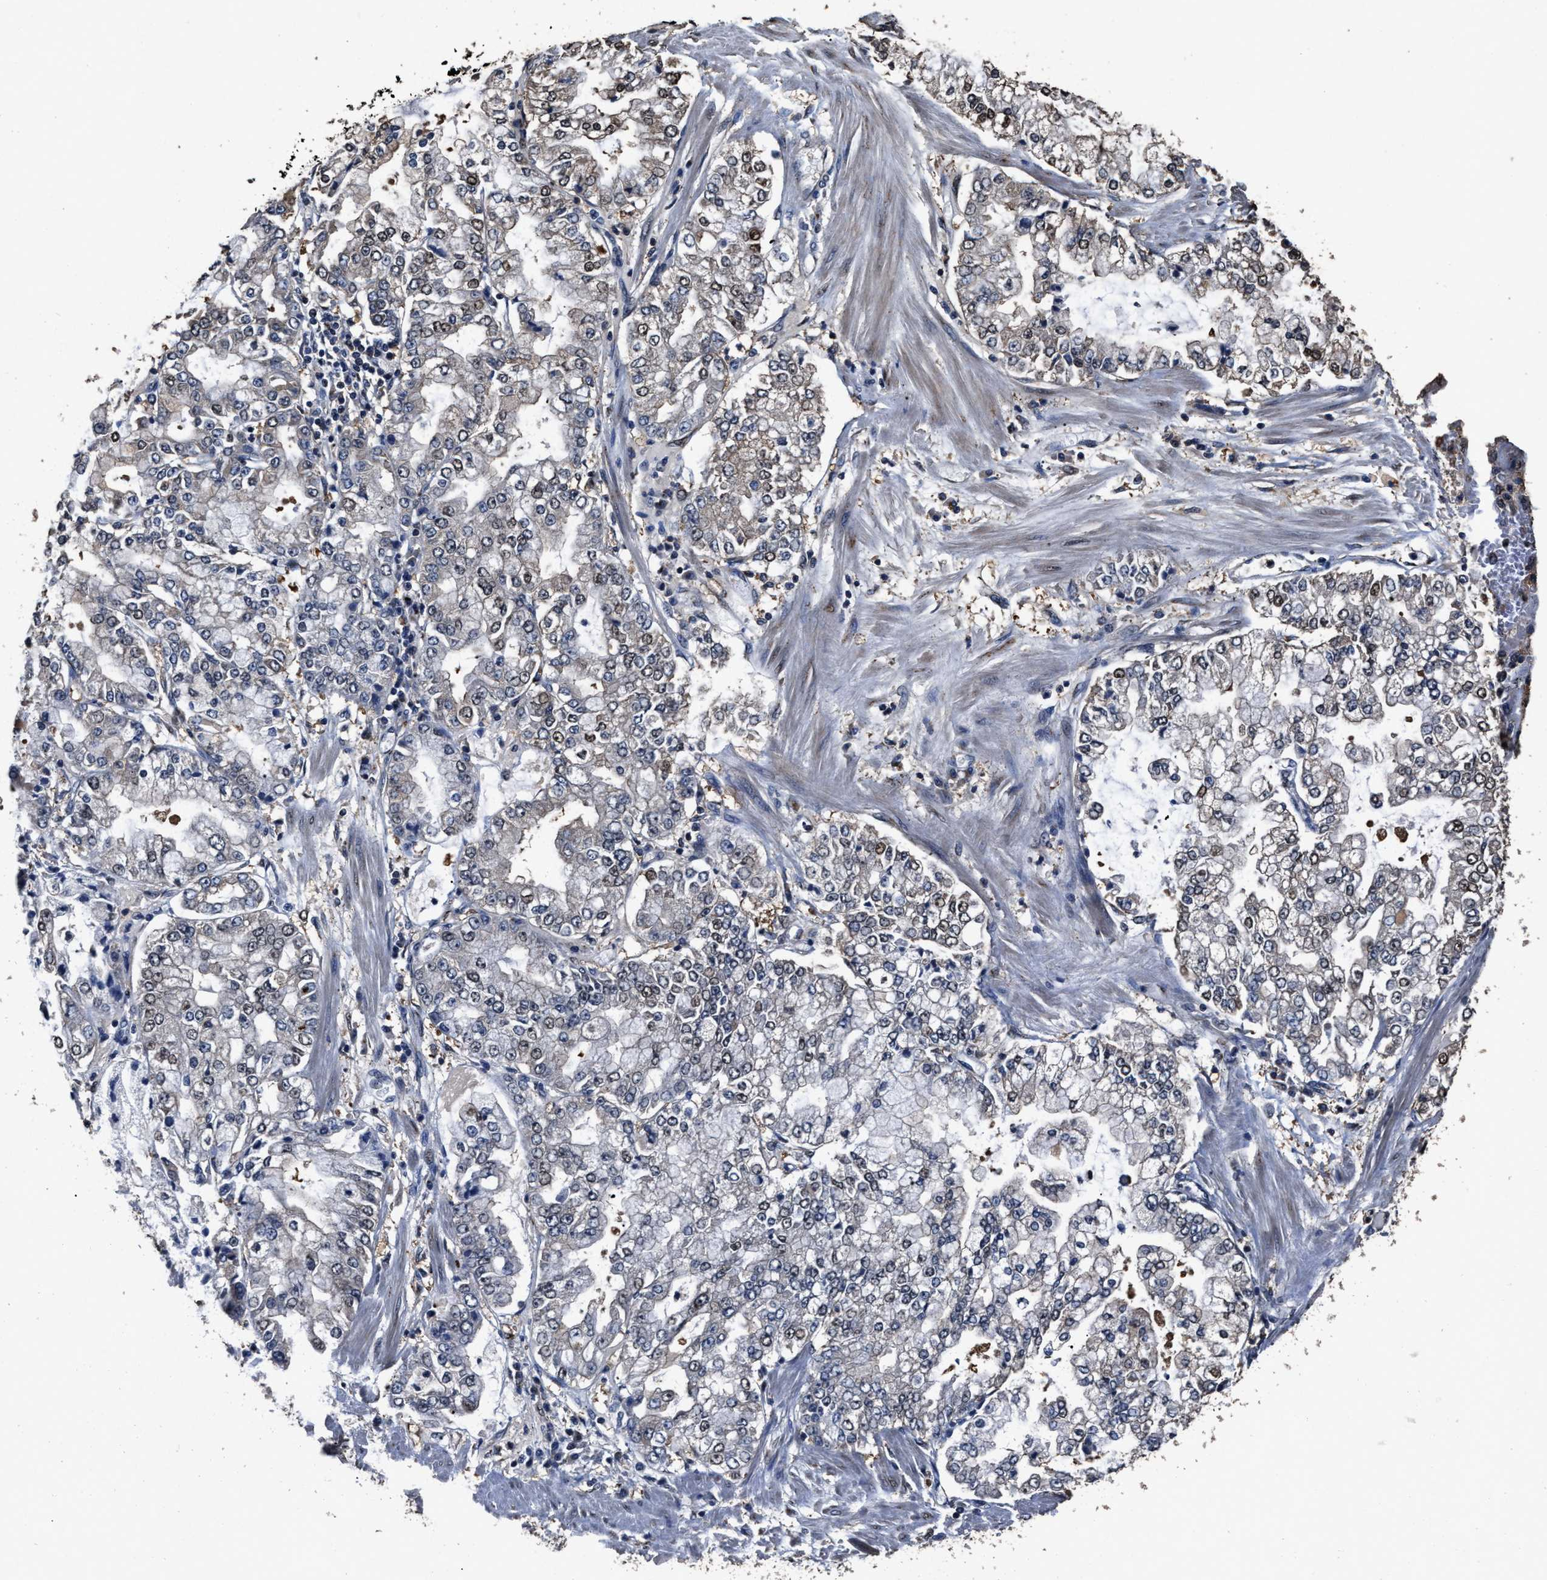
{"staining": {"intensity": "weak", "quantity": "<25%", "location": "nuclear"}, "tissue": "stomach cancer", "cell_type": "Tumor cells", "image_type": "cancer", "snomed": [{"axis": "morphology", "description": "Adenocarcinoma, NOS"}, {"axis": "topography", "description": "Stomach"}], "caption": "This is an immunohistochemistry image of human stomach cancer (adenocarcinoma). There is no staining in tumor cells.", "gene": "TPST2", "patient": {"sex": "male", "age": 76}}